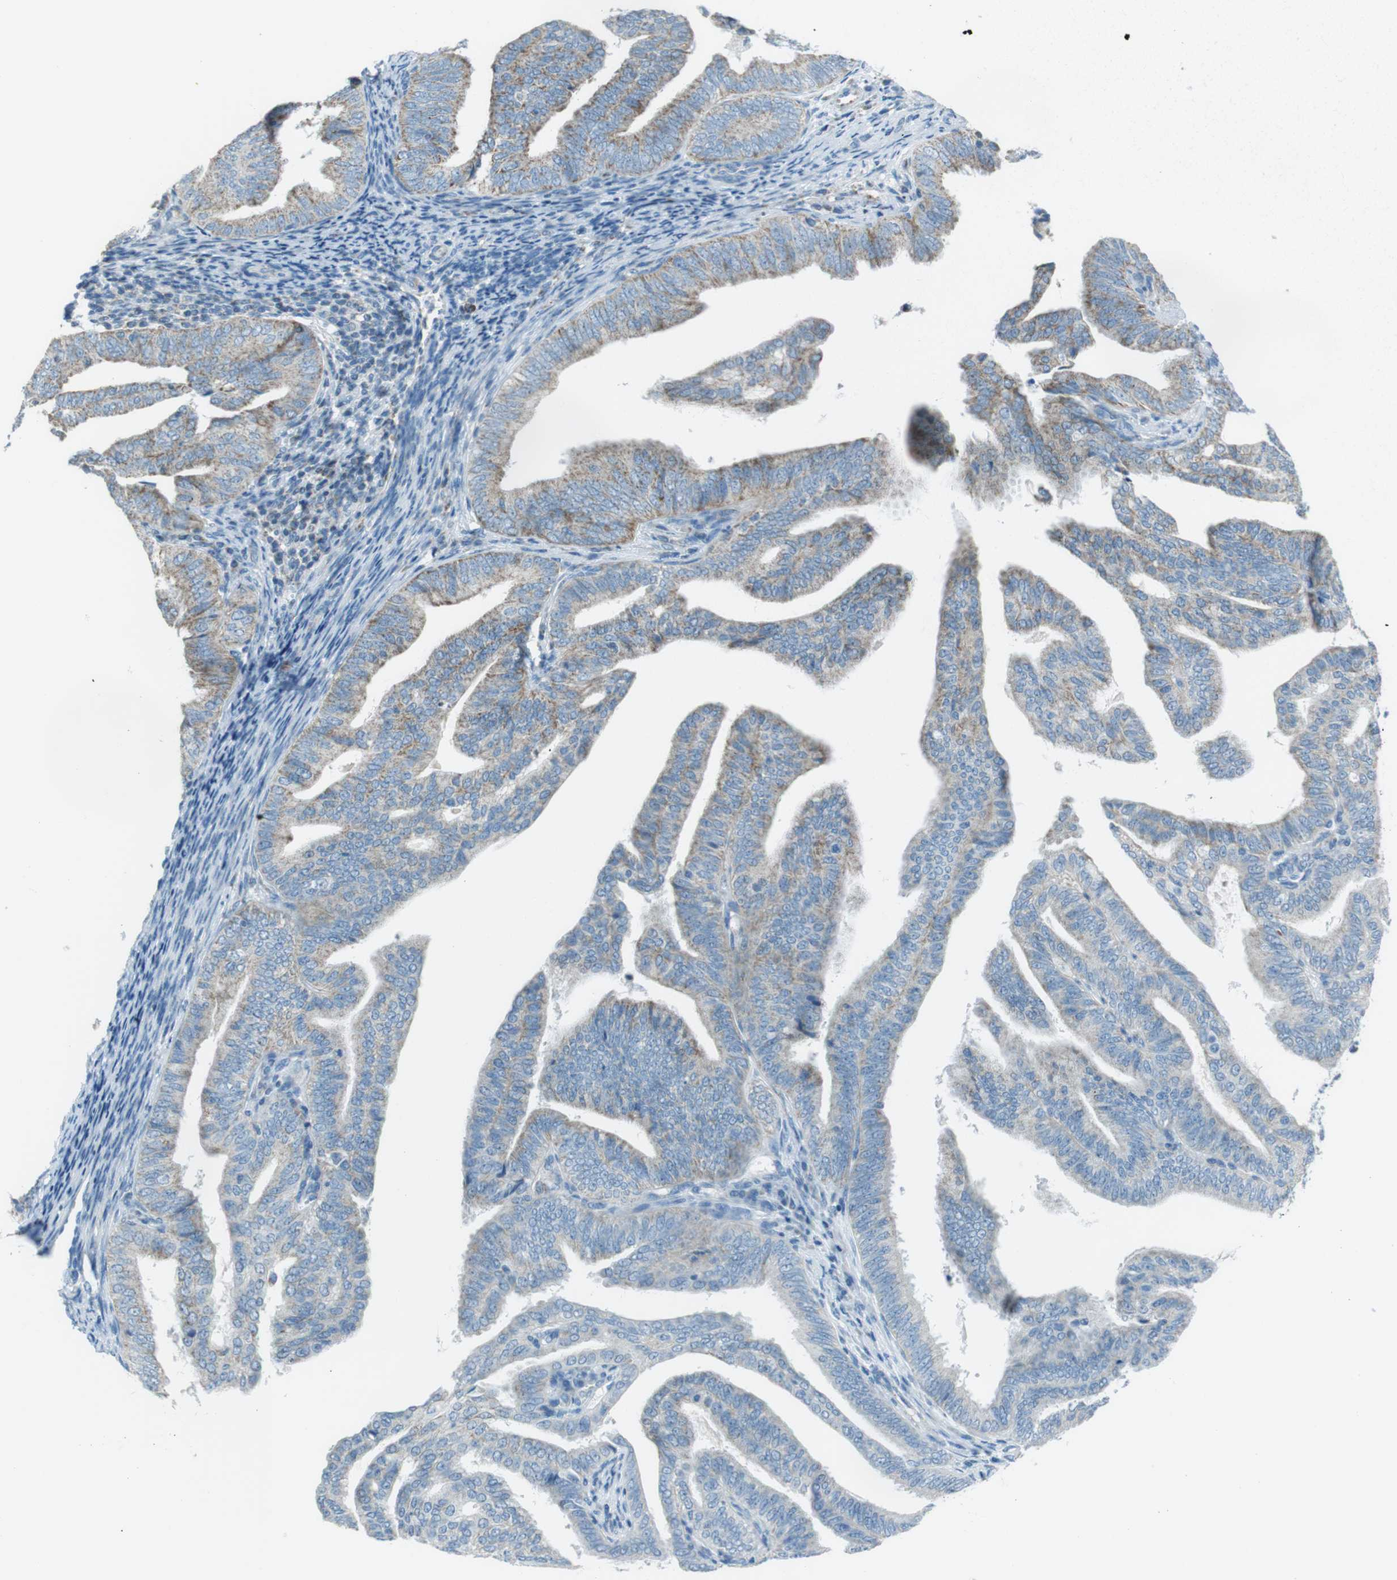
{"staining": {"intensity": "moderate", "quantity": "25%-75%", "location": "cytoplasmic/membranous"}, "tissue": "endometrial cancer", "cell_type": "Tumor cells", "image_type": "cancer", "snomed": [{"axis": "morphology", "description": "Adenocarcinoma, NOS"}, {"axis": "topography", "description": "Endometrium"}], "caption": "Endometrial cancer (adenocarcinoma) stained for a protein demonstrates moderate cytoplasmic/membranous positivity in tumor cells.", "gene": "DNAJA3", "patient": {"sex": "female", "age": 58}}